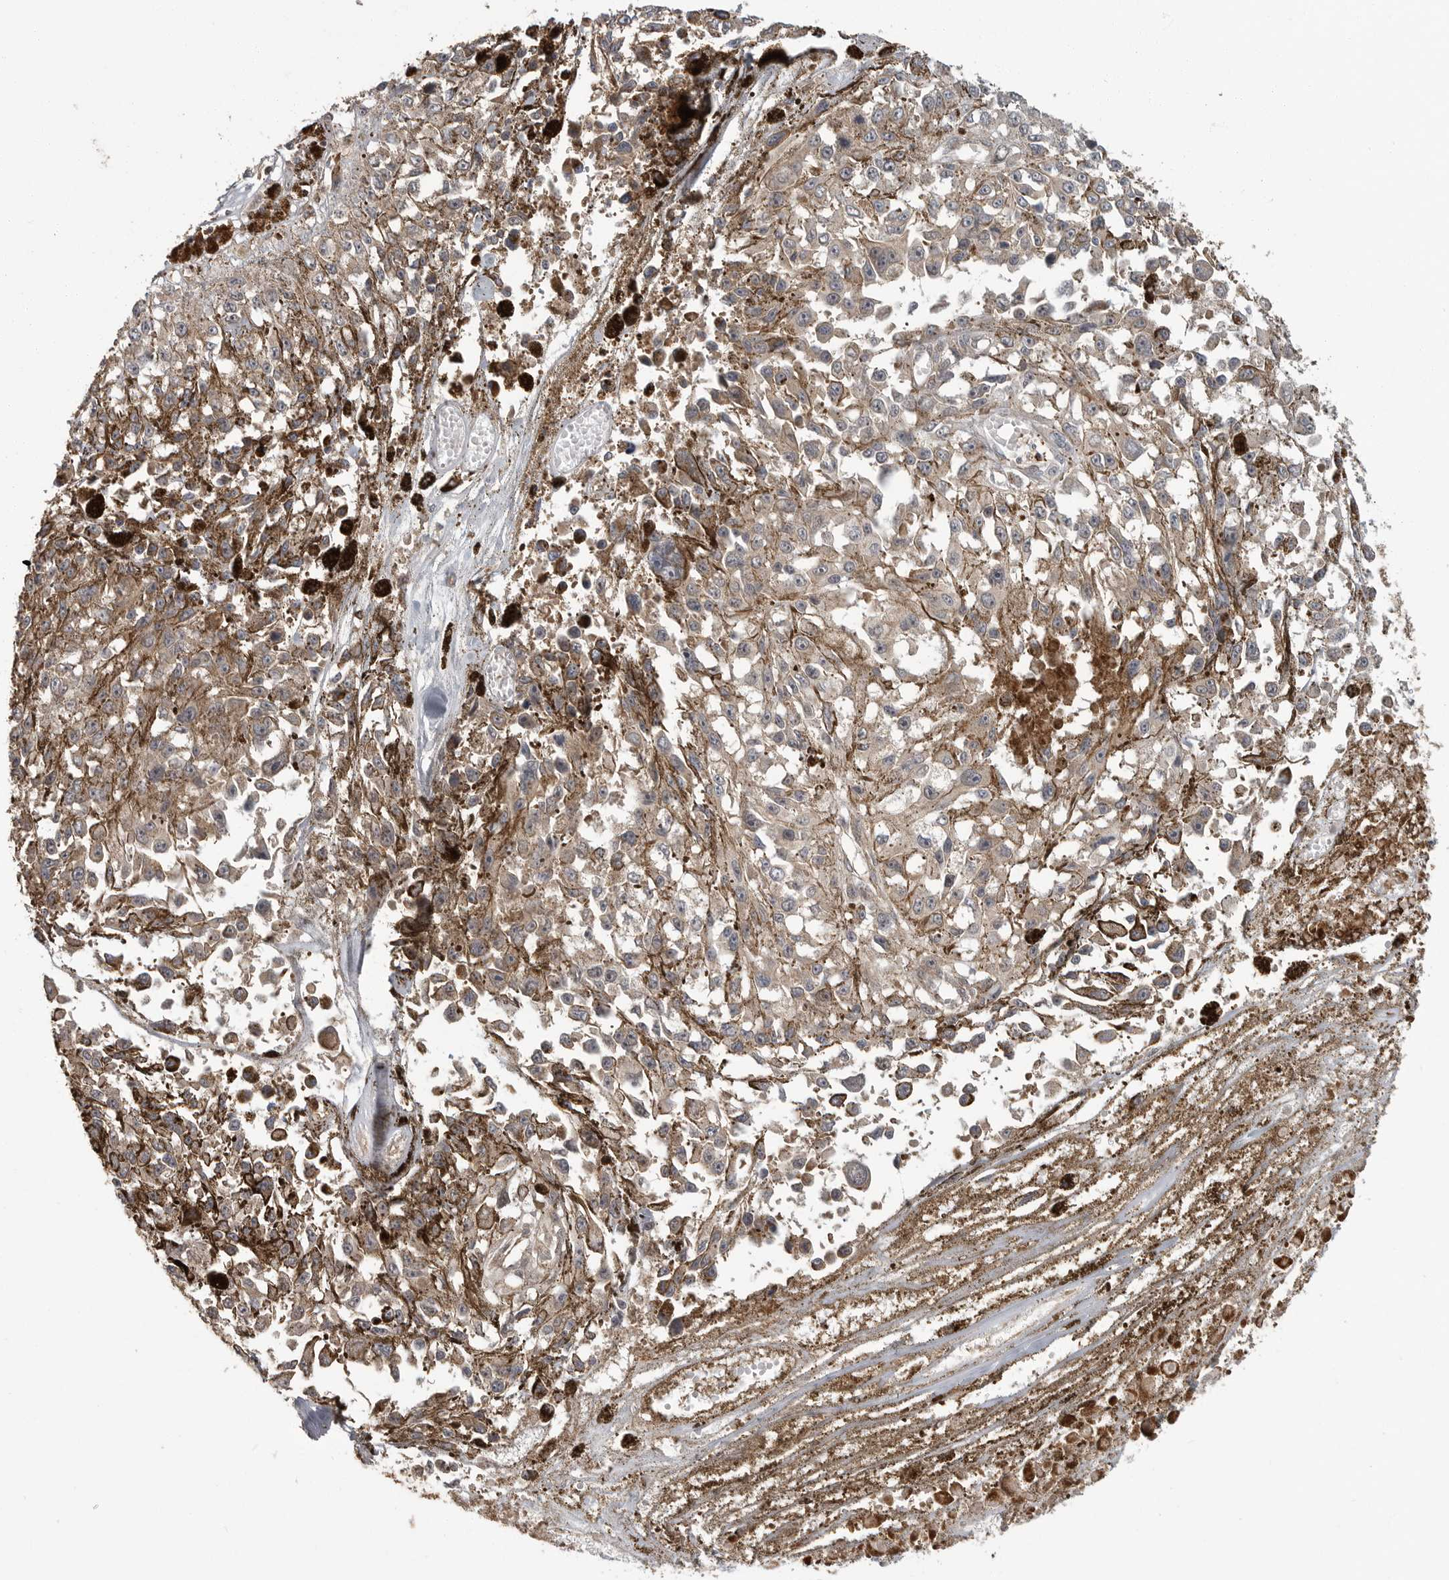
{"staining": {"intensity": "negative", "quantity": "none", "location": "none"}, "tissue": "melanoma", "cell_type": "Tumor cells", "image_type": "cancer", "snomed": [{"axis": "morphology", "description": "Malignant melanoma, Metastatic site"}, {"axis": "topography", "description": "Lymph node"}], "caption": "IHC of melanoma displays no staining in tumor cells.", "gene": "ERN1", "patient": {"sex": "male", "age": 59}}